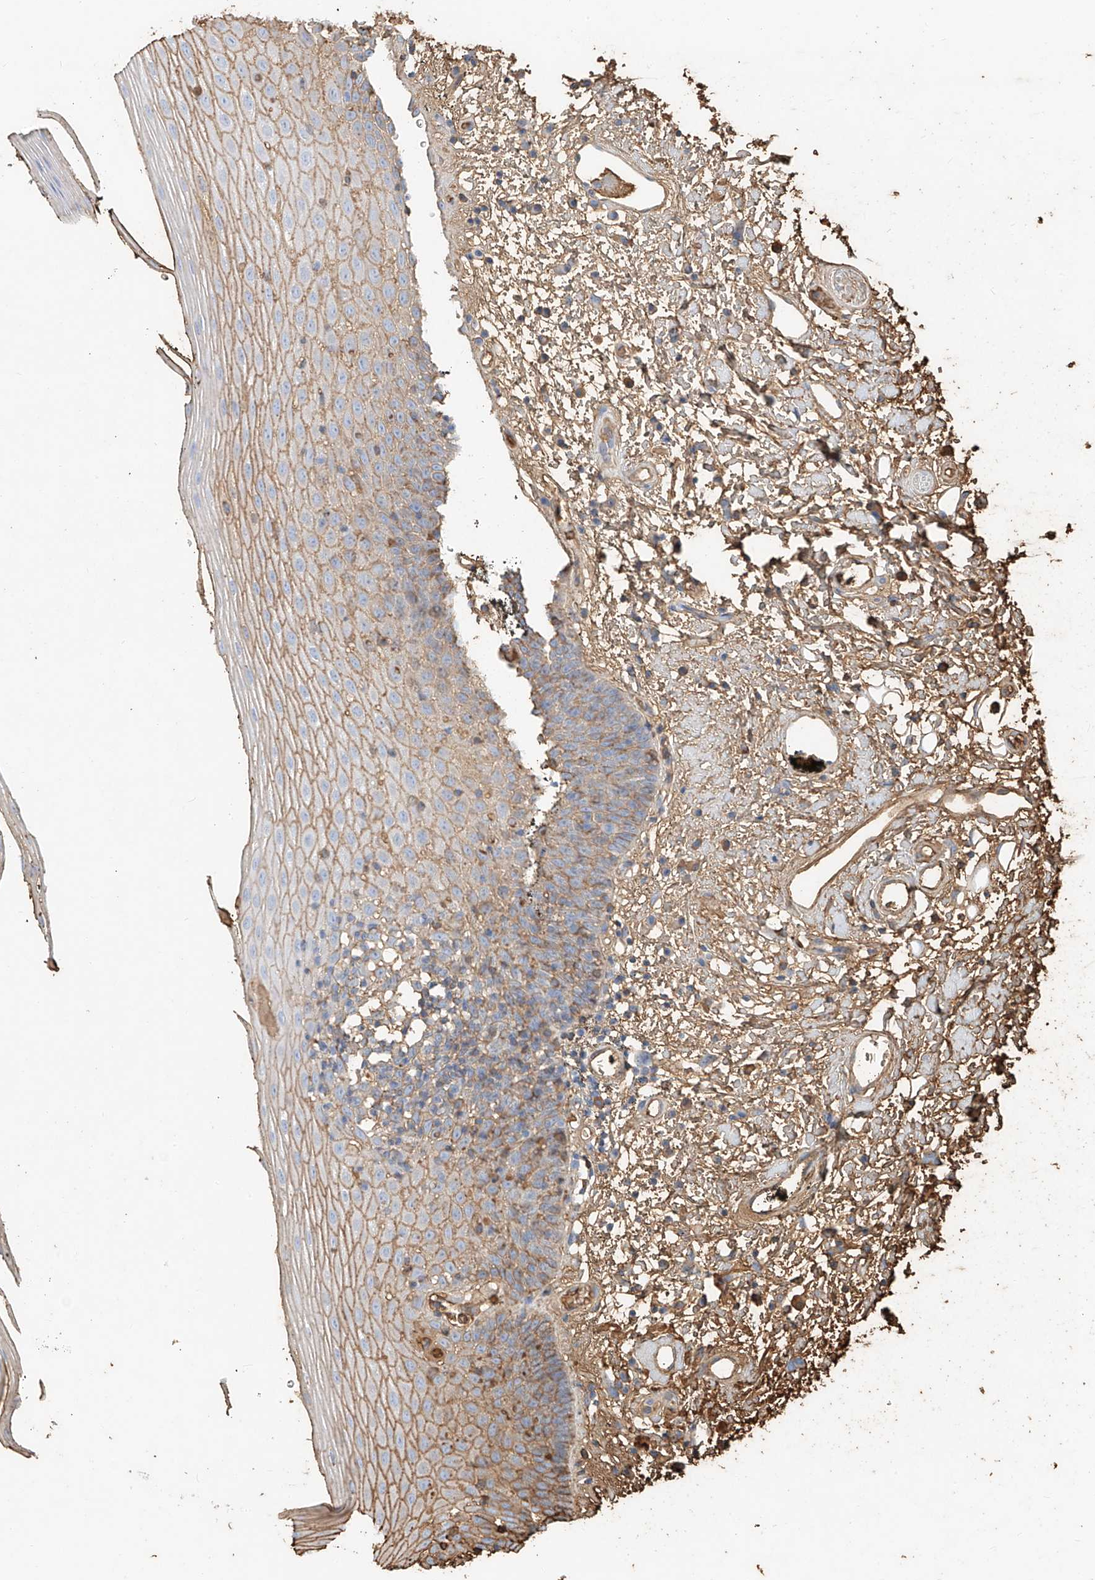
{"staining": {"intensity": "moderate", "quantity": "25%-75%", "location": "cytoplasmic/membranous"}, "tissue": "oral mucosa", "cell_type": "Squamous epithelial cells", "image_type": "normal", "snomed": [{"axis": "morphology", "description": "Normal tissue, NOS"}, {"axis": "topography", "description": "Oral tissue"}], "caption": "Protein staining of benign oral mucosa displays moderate cytoplasmic/membranous expression in about 25%-75% of squamous epithelial cells.", "gene": "ZFP30", "patient": {"sex": "male", "age": 74}}